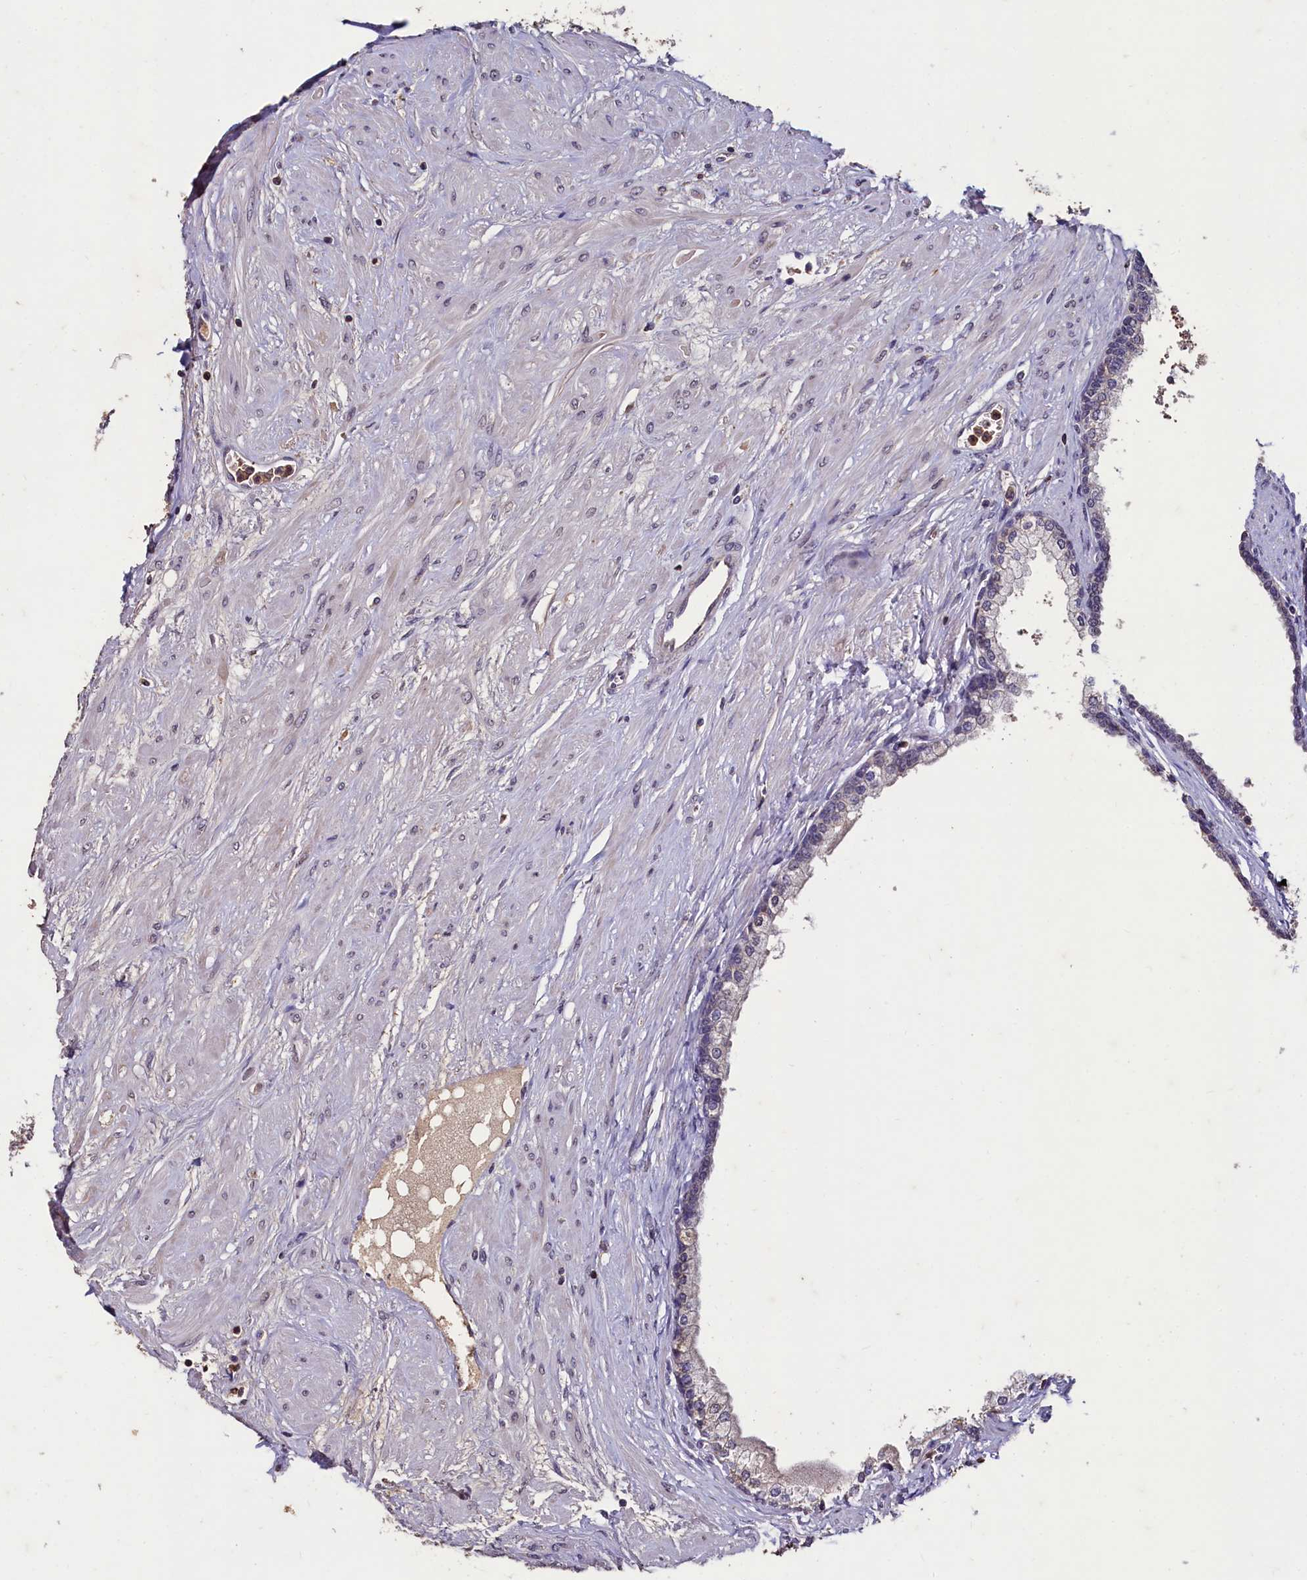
{"staining": {"intensity": "negative", "quantity": "none", "location": "none"}, "tissue": "prostate", "cell_type": "Glandular cells", "image_type": "normal", "snomed": [{"axis": "morphology", "description": "Normal tissue, NOS"}, {"axis": "topography", "description": "Prostate"}], "caption": "Prostate stained for a protein using immunohistochemistry displays no positivity glandular cells.", "gene": "CSTPP1", "patient": {"sex": "male", "age": 60}}